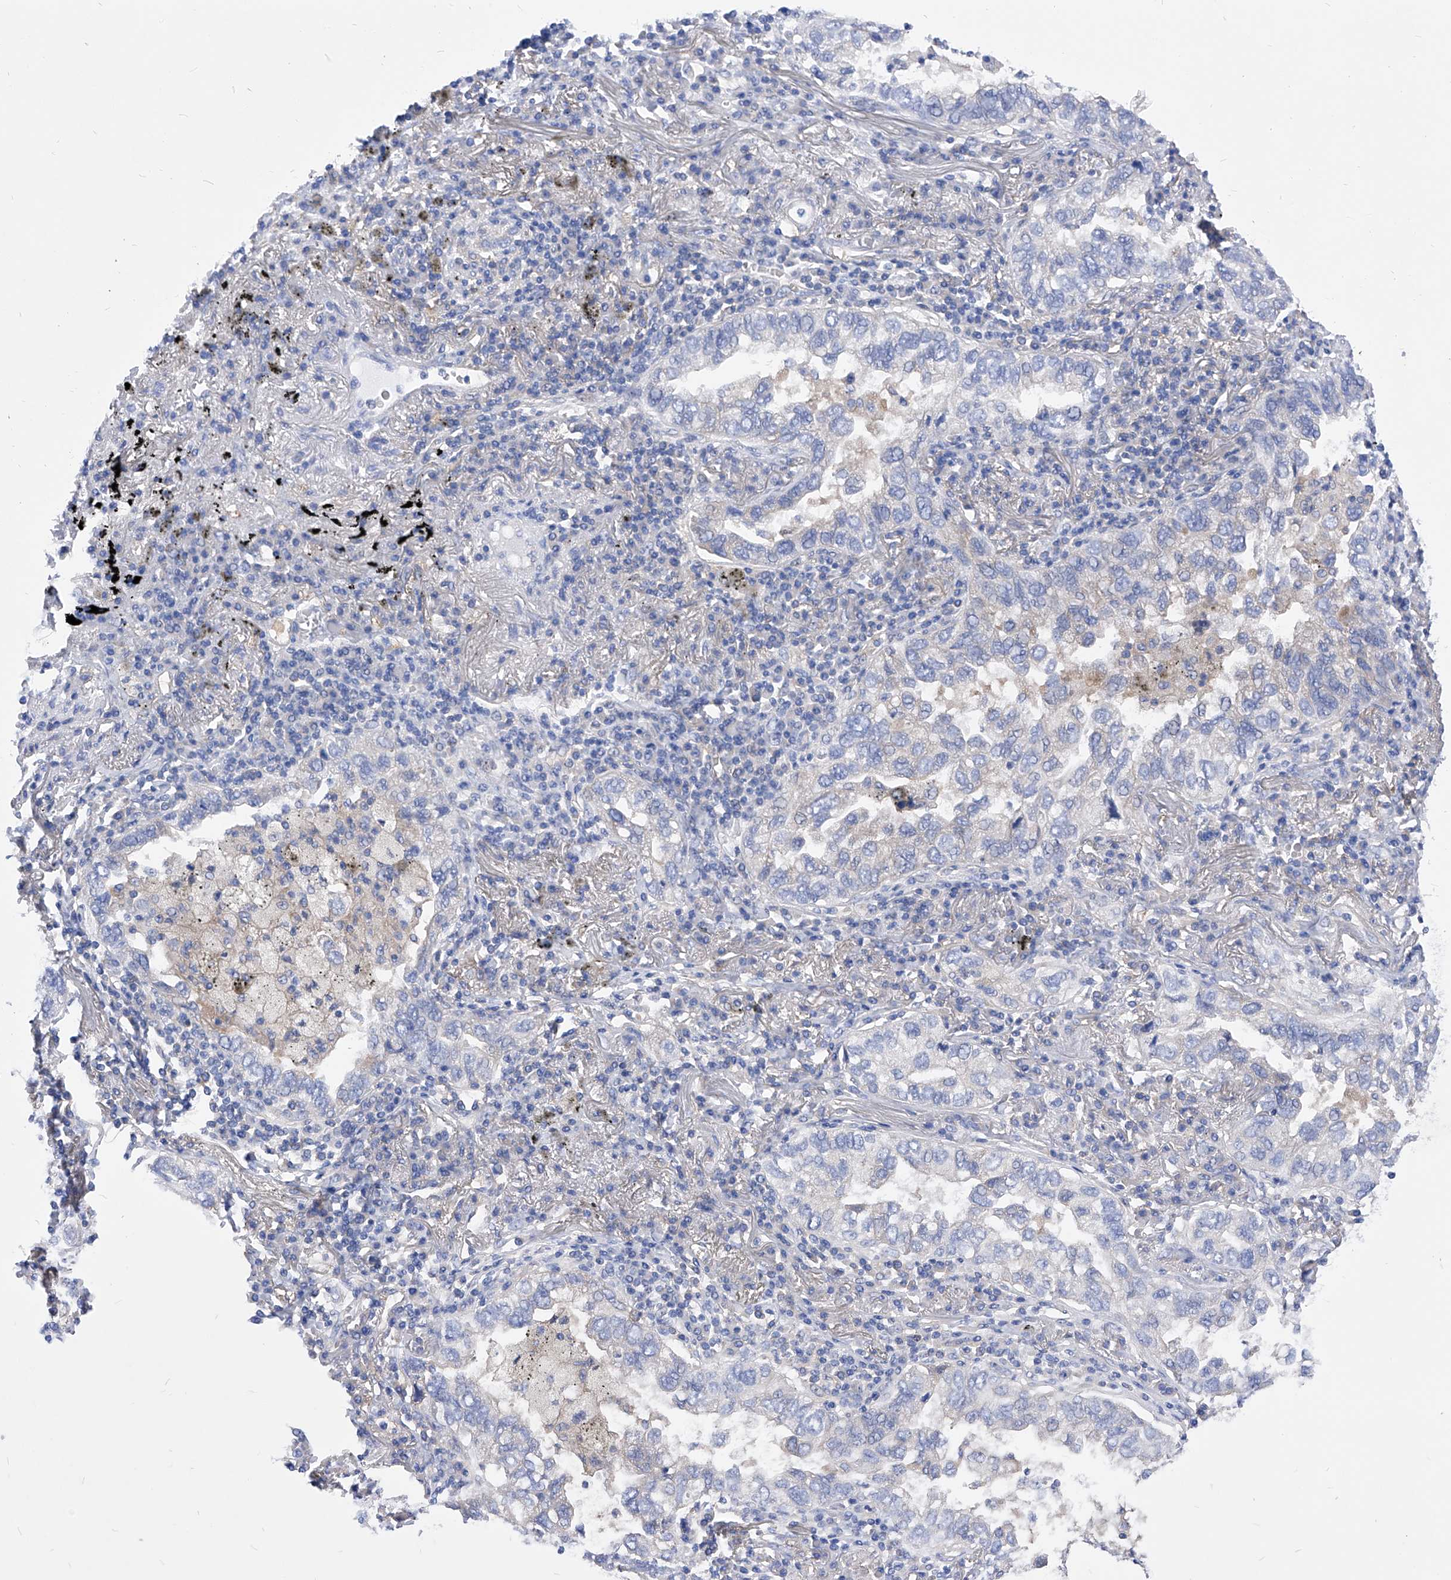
{"staining": {"intensity": "weak", "quantity": "<25%", "location": "cytoplasmic/membranous"}, "tissue": "lung cancer", "cell_type": "Tumor cells", "image_type": "cancer", "snomed": [{"axis": "morphology", "description": "Adenocarcinoma, NOS"}, {"axis": "topography", "description": "Lung"}], "caption": "This is a histopathology image of immunohistochemistry staining of lung cancer (adenocarcinoma), which shows no staining in tumor cells. (Stains: DAB immunohistochemistry (IHC) with hematoxylin counter stain, Microscopy: brightfield microscopy at high magnification).", "gene": "XPNPEP1", "patient": {"sex": "male", "age": 65}}